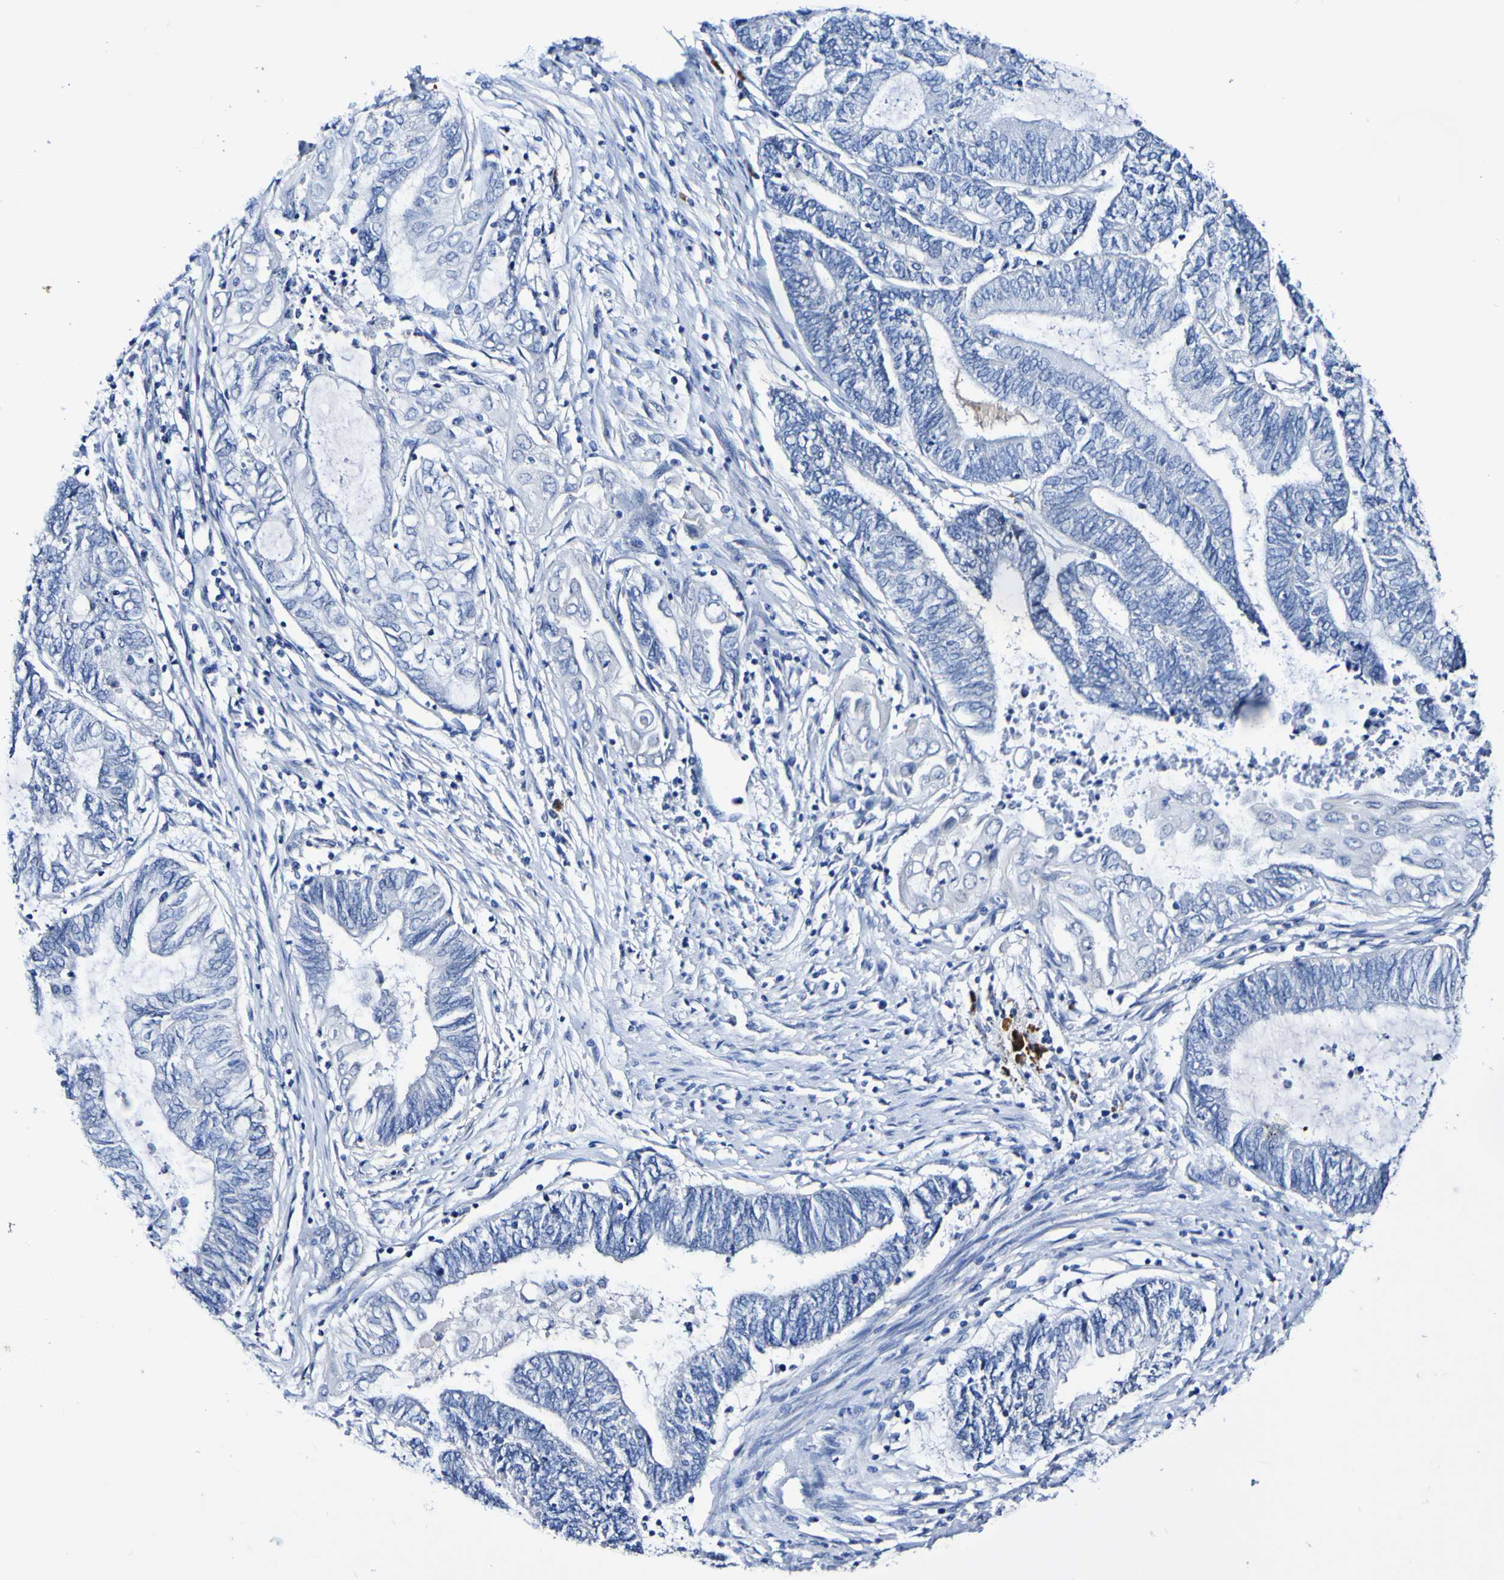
{"staining": {"intensity": "negative", "quantity": "none", "location": "none"}, "tissue": "endometrial cancer", "cell_type": "Tumor cells", "image_type": "cancer", "snomed": [{"axis": "morphology", "description": "Adenocarcinoma, NOS"}, {"axis": "topography", "description": "Uterus"}, {"axis": "topography", "description": "Endometrium"}], "caption": "Human endometrial cancer (adenocarcinoma) stained for a protein using immunohistochemistry (IHC) exhibits no expression in tumor cells.", "gene": "ACVR1C", "patient": {"sex": "female", "age": 70}}